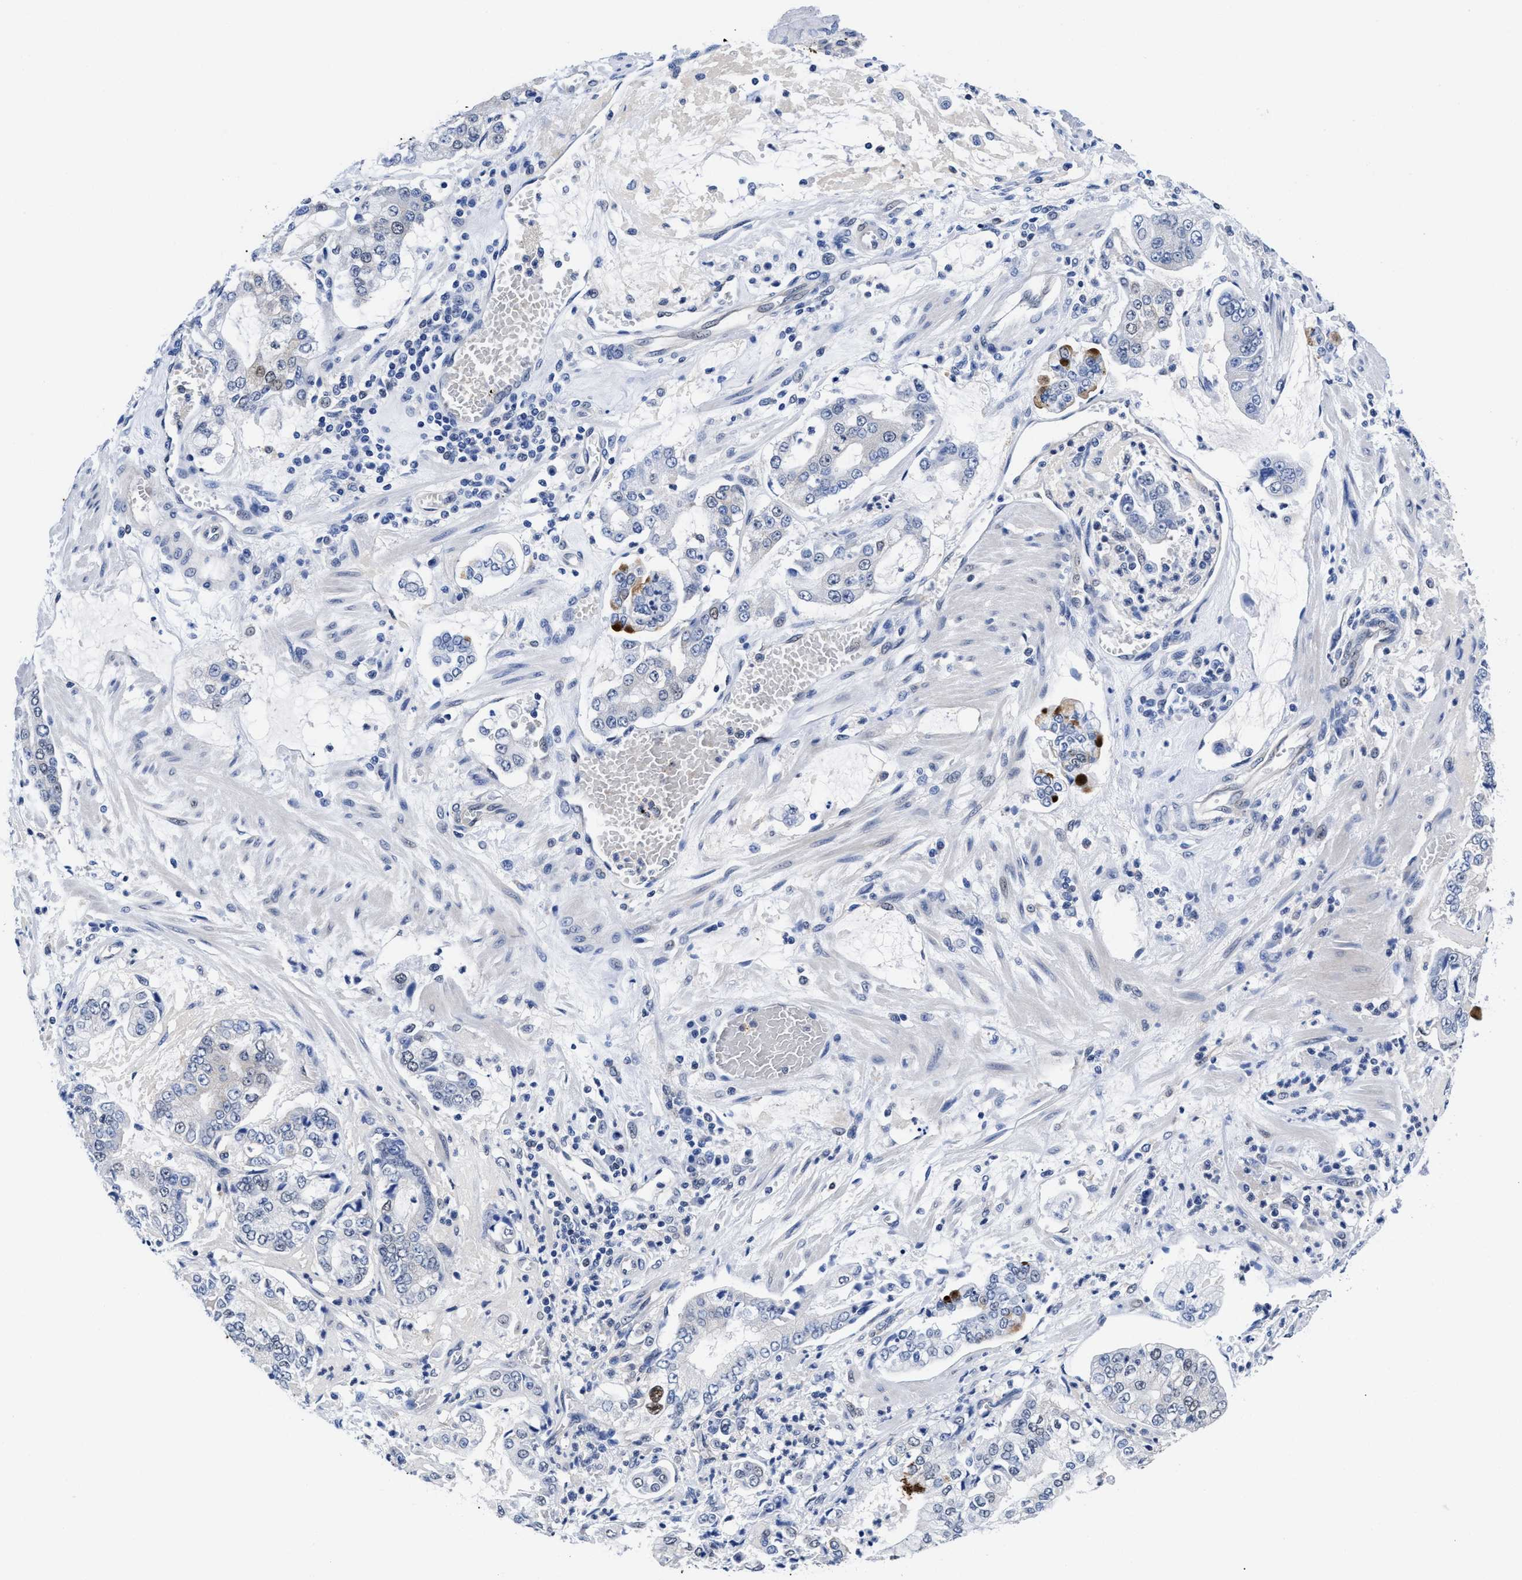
{"staining": {"intensity": "weak", "quantity": "<25%", "location": "nuclear"}, "tissue": "stomach cancer", "cell_type": "Tumor cells", "image_type": "cancer", "snomed": [{"axis": "morphology", "description": "Adenocarcinoma, NOS"}, {"axis": "topography", "description": "Stomach"}], "caption": "Immunohistochemistry image of neoplastic tissue: human adenocarcinoma (stomach) stained with DAB (3,3'-diaminobenzidine) shows no significant protein expression in tumor cells. Brightfield microscopy of immunohistochemistry stained with DAB (3,3'-diaminobenzidine) (brown) and hematoxylin (blue), captured at high magnification.", "gene": "ACLY", "patient": {"sex": "male", "age": 76}}